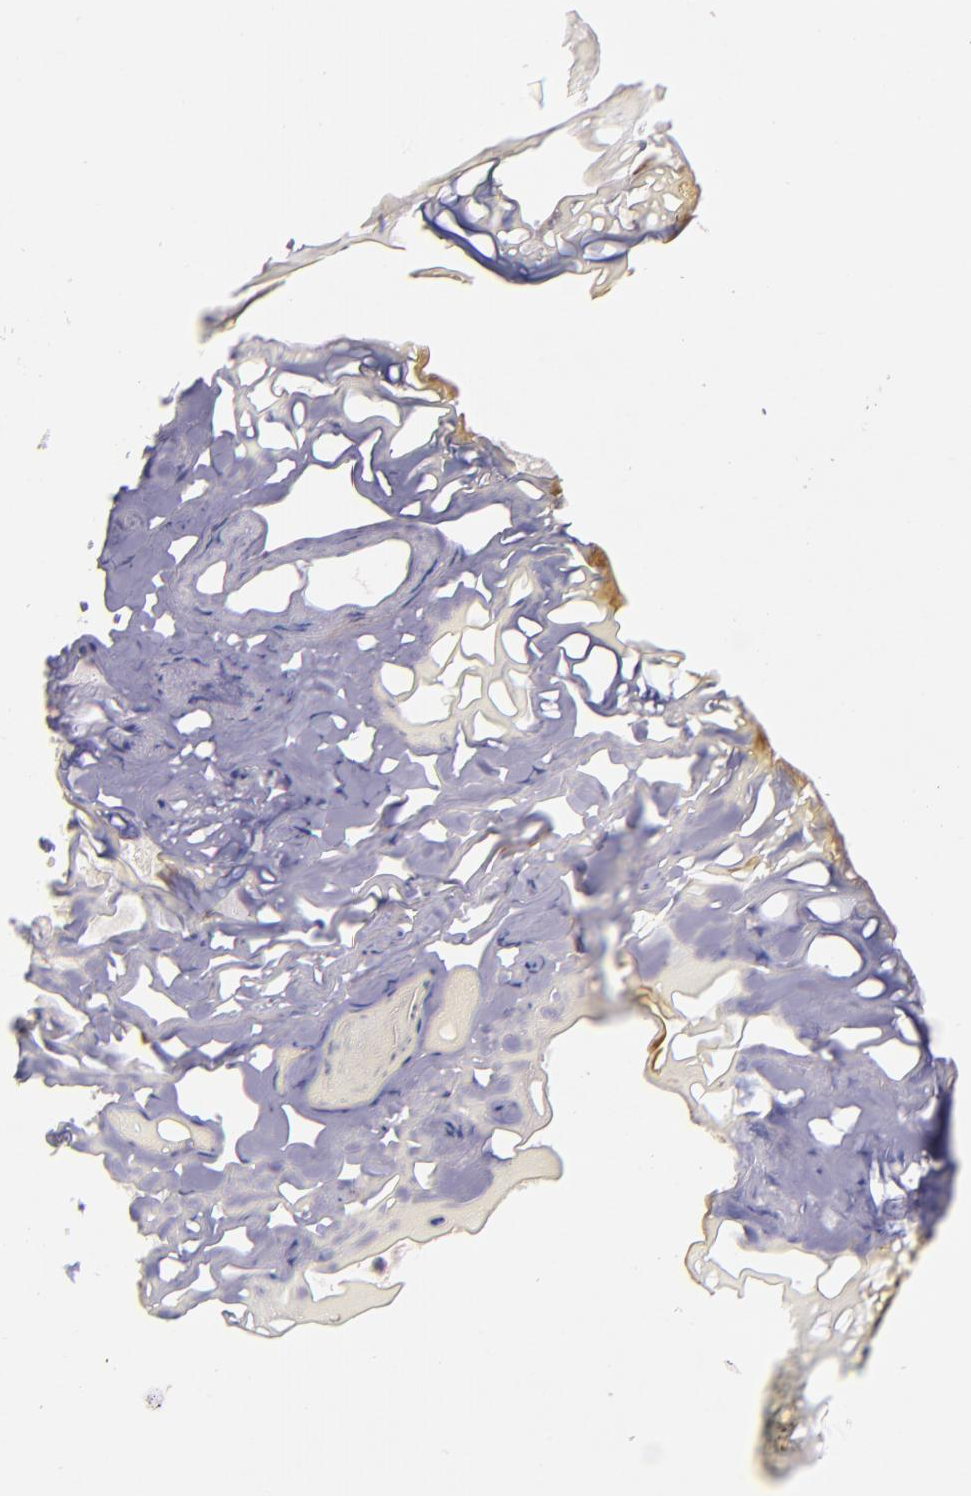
{"staining": {"intensity": "negative", "quantity": "none", "location": "none"}, "tissue": "skin", "cell_type": "Epidermal cells", "image_type": "normal", "snomed": [{"axis": "morphology", "description": "Normal tissue, NOS"}, {"axis": "morphology", "description": "Hemorrhoids"}, {"axis": "morphology", "description": "Inflammation, NOS"}, {"axis": "topography", "description": "Anal"}], "caption": "DAB (3,3'-diaminobenzidine) immunohistochemical staining of unremarkable human skin demonstrates no significant positivity in epidermal cells.", "gene": "TAF7L", "patient": {"sex": "male", "age": 60}}